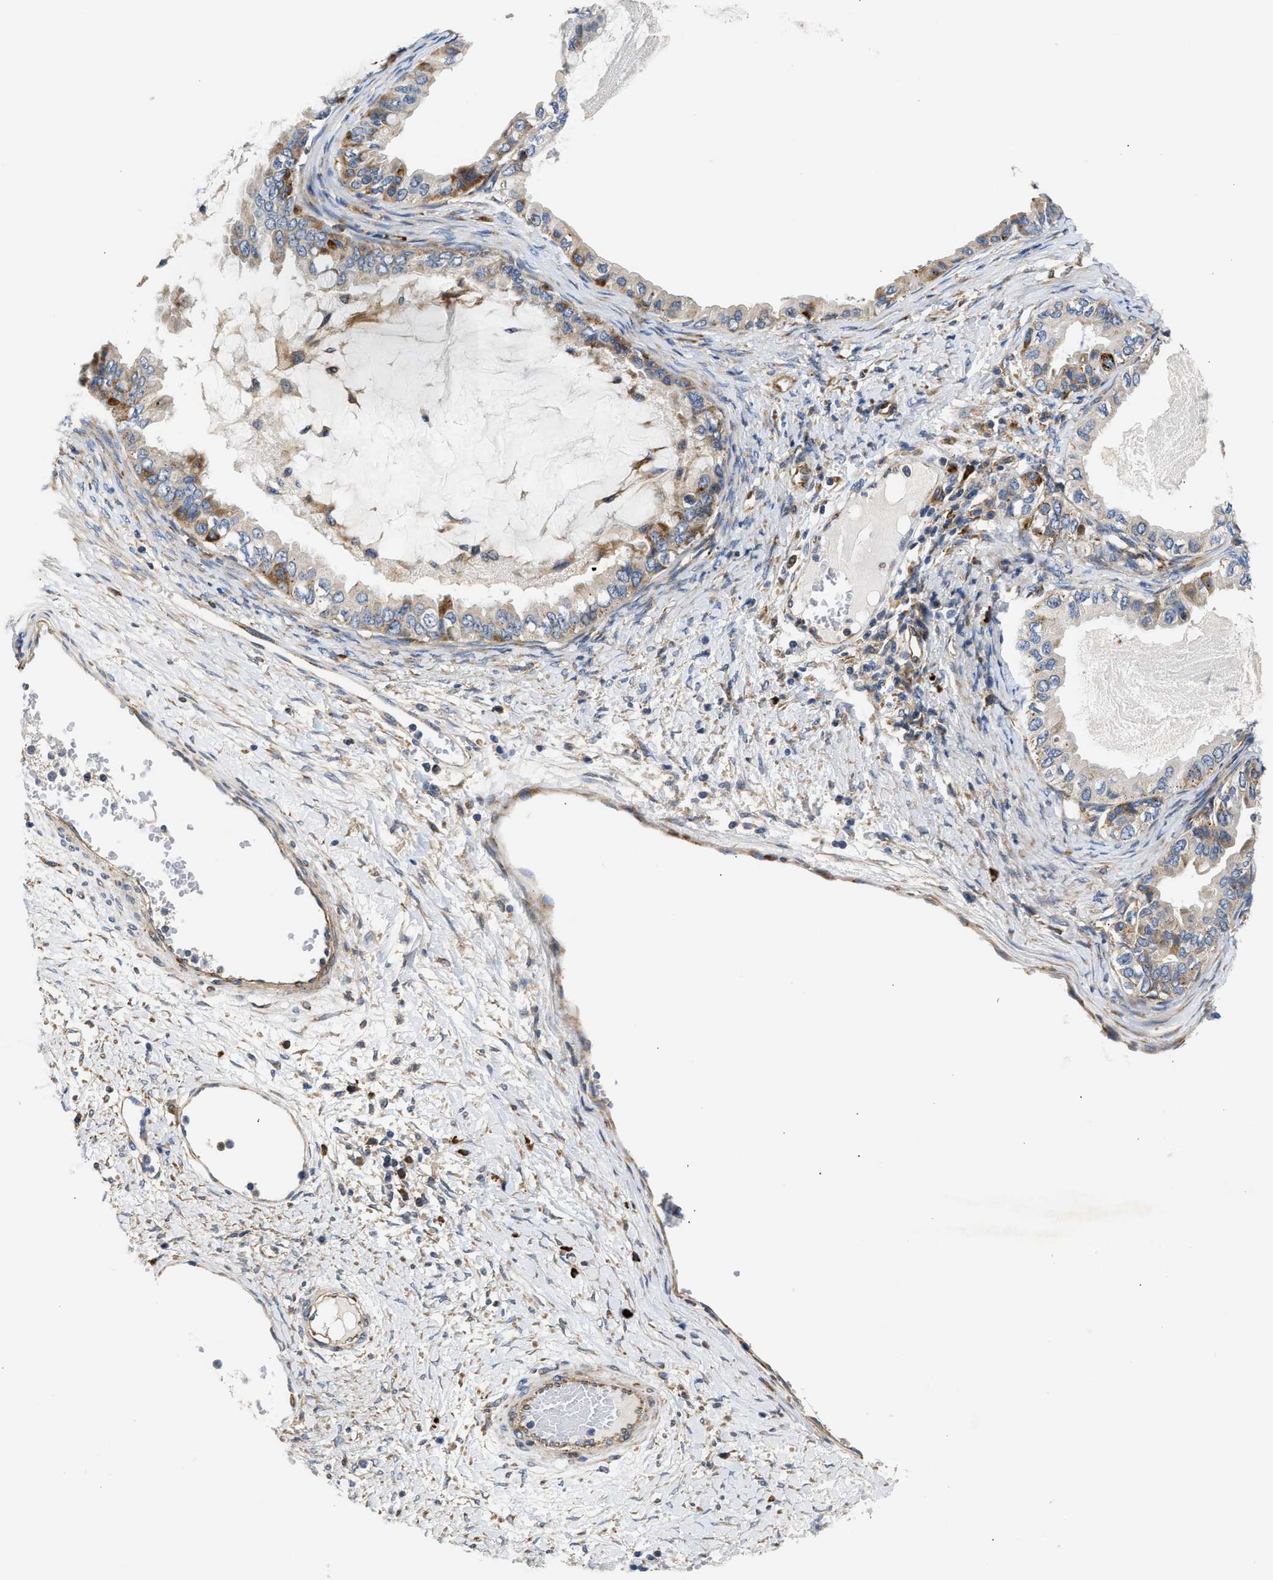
{"staining": {"intensity": "moderate", "quantity": "<25%", "location": "cytoplasmic/membranous"}, "tissue": "ovarian cancer", "cell_type": "Tumor cells", "image_type": "cancer", "snomed": [{"axis": "morphology", "description": "Cystadenocarcinoma, mucinous, NOS"}, {"axis": "topography", "description": "Ovary"}], "caption": "Immunohistochemical staining of human ovarian cancer (mucinous cystadenocarcinoma) exhibits low levels of moderate cytoplasmic/membranous expression in about <25% of tumor cells.", "gene": "AMZ1", "patient": {"sex": "female", "age": 80}}